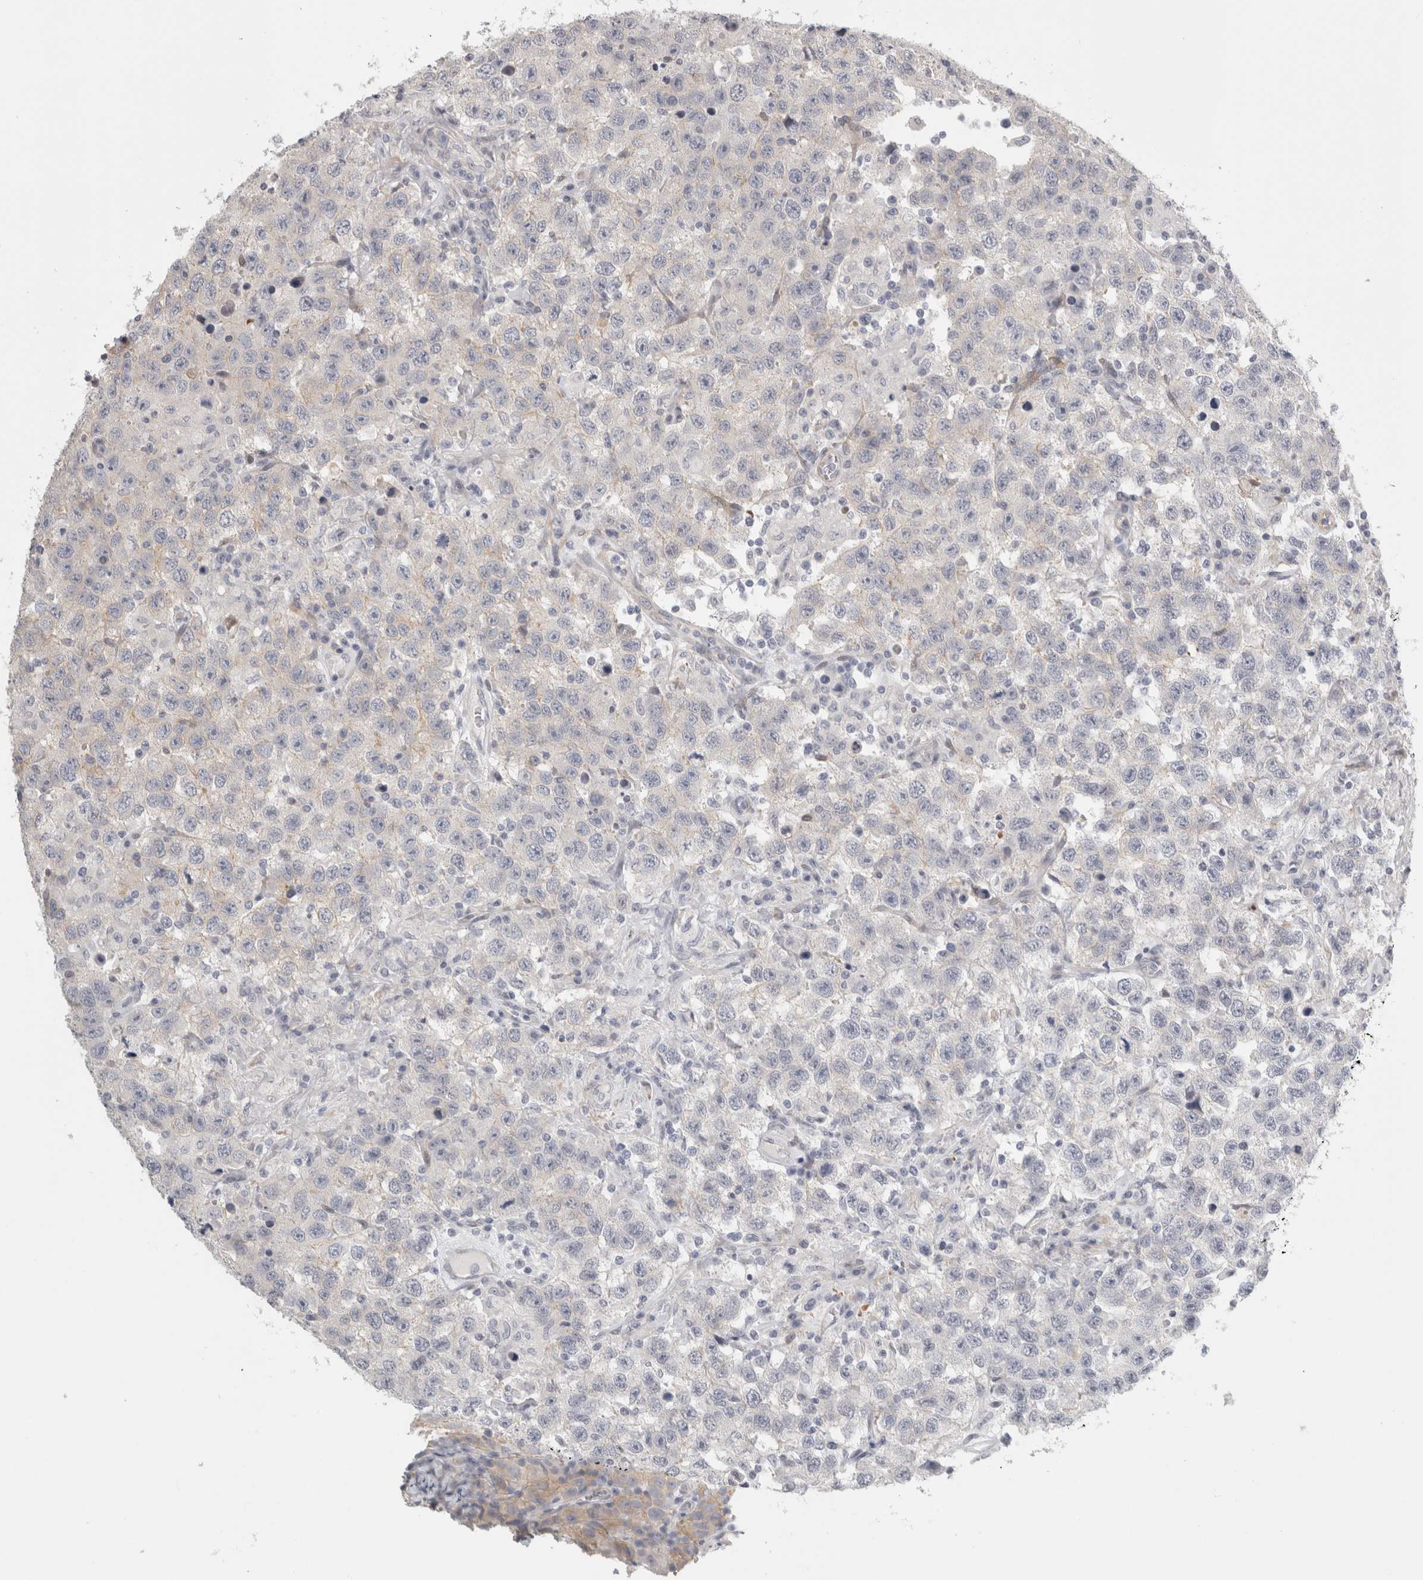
{"staining": {"intensity": "negative", "quantity": "none", "location": "none"}, "tissue": "testis cancer", "cell_type": "Tumor cells", "image_type": "cancer", "snomed": [{"axis": "morphology", "description": "Seminoma, NOS"}, {"axis": "topography", "description": "Testis"}], "caption": "The micrograph reveals no significant staining in tumor cells of testis cancer.", "gene": "FBLIM1", "patient": {"sex": "male", "age": 41}}